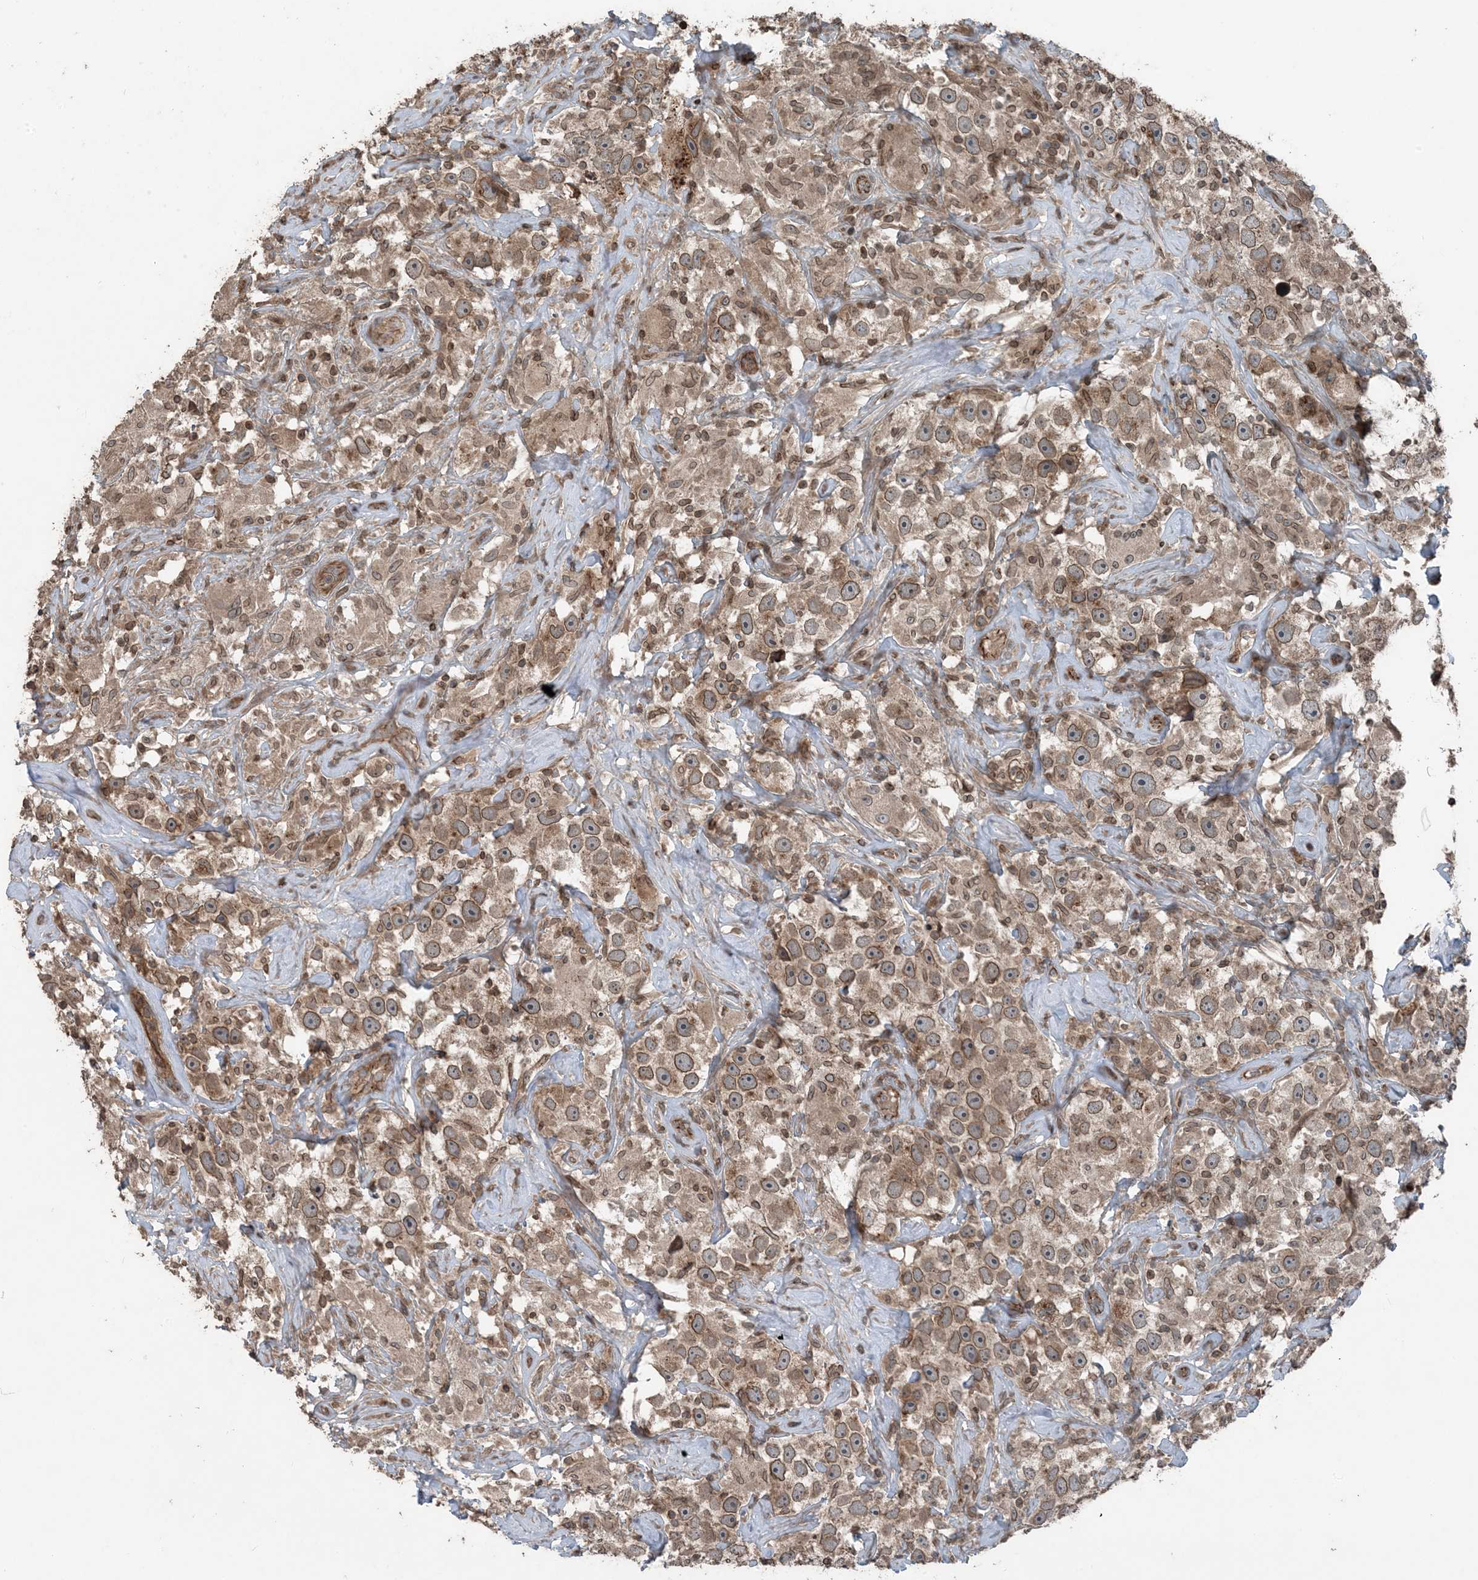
{"staining": {"intensity": "moderate", "quantity": ">75%", "location": "cytoplasmic/membranous,nuclear"}, "tissue": "testis cancer", "cell_type": "Tumor cells", "image_type": "cancer", "snomed": [{"axis": "morphology", "description": "Seminoma, NOS"}, {"axis": "topography", "description": "Testis"}], "caption": "Testis cancer was stained to show a protein in brown. There is medium levels of moderate cytoplasmic/membranous and nuclear positivity in about >75% of tumor cells.", "gene": "ZFAND2B", "patient": {"sex": "male", "age": 49}}